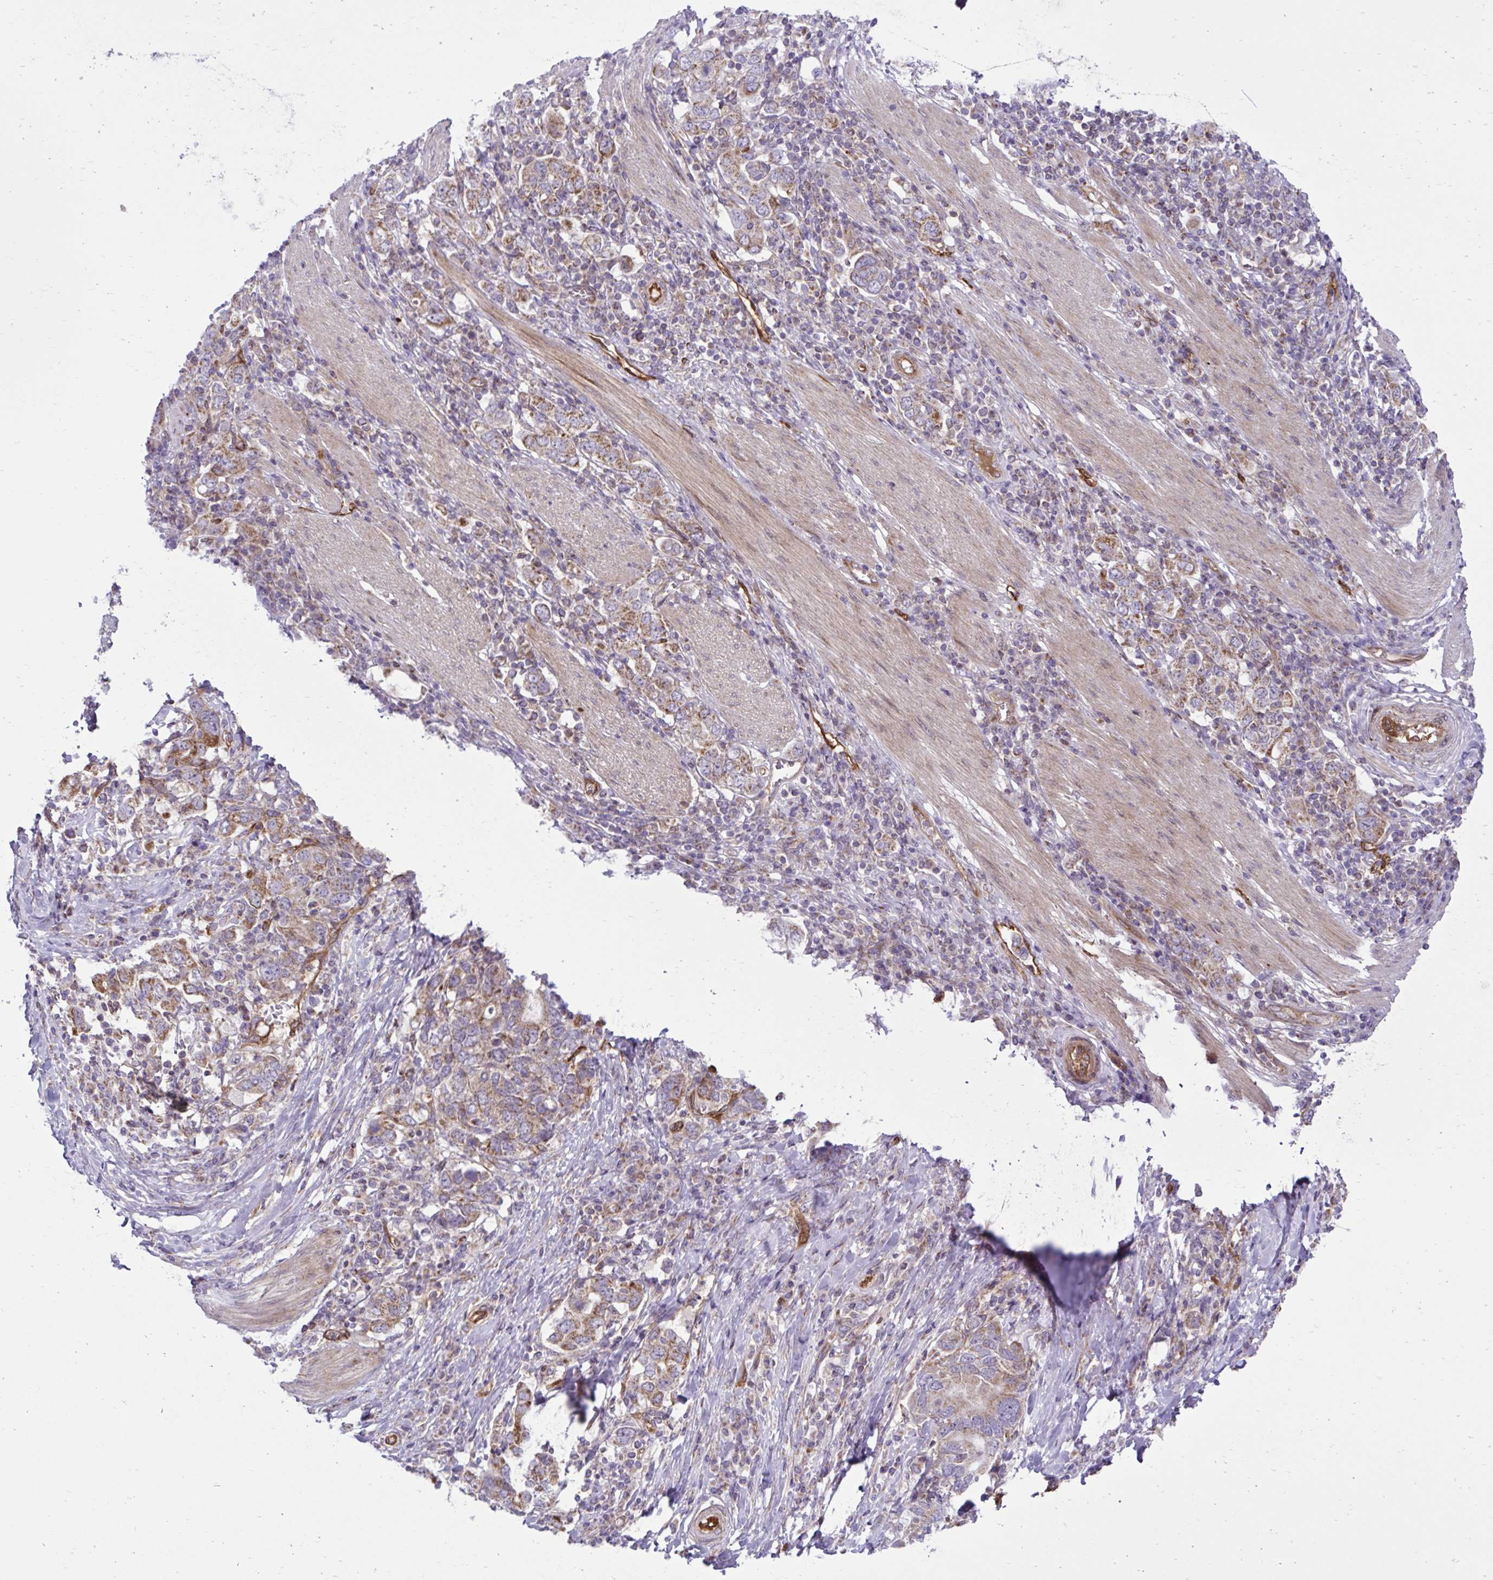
{"staining": {"intensity": "moderate", "quantity": "25%-75%", "location": "cytoplasmic/membranous"}, "tissue": "stomach cancer", "cell_type": "Tumor cells", "image_type": "cancer", "snomed": [{"axis": "morphology", "description": "Adenocarcinoma, NOS"}, {"axis": "topography", "description": "Stomach, upper"}, {"axis": "topography", "description": "Stomach"}], "caption": "Tumor cells reveal moderate cytoplasmic/membranous expression in about 25%-75% of cells in stomach cancer.", "gene": "LIMS1", "patient": {"sex": "male", "age": 62}}